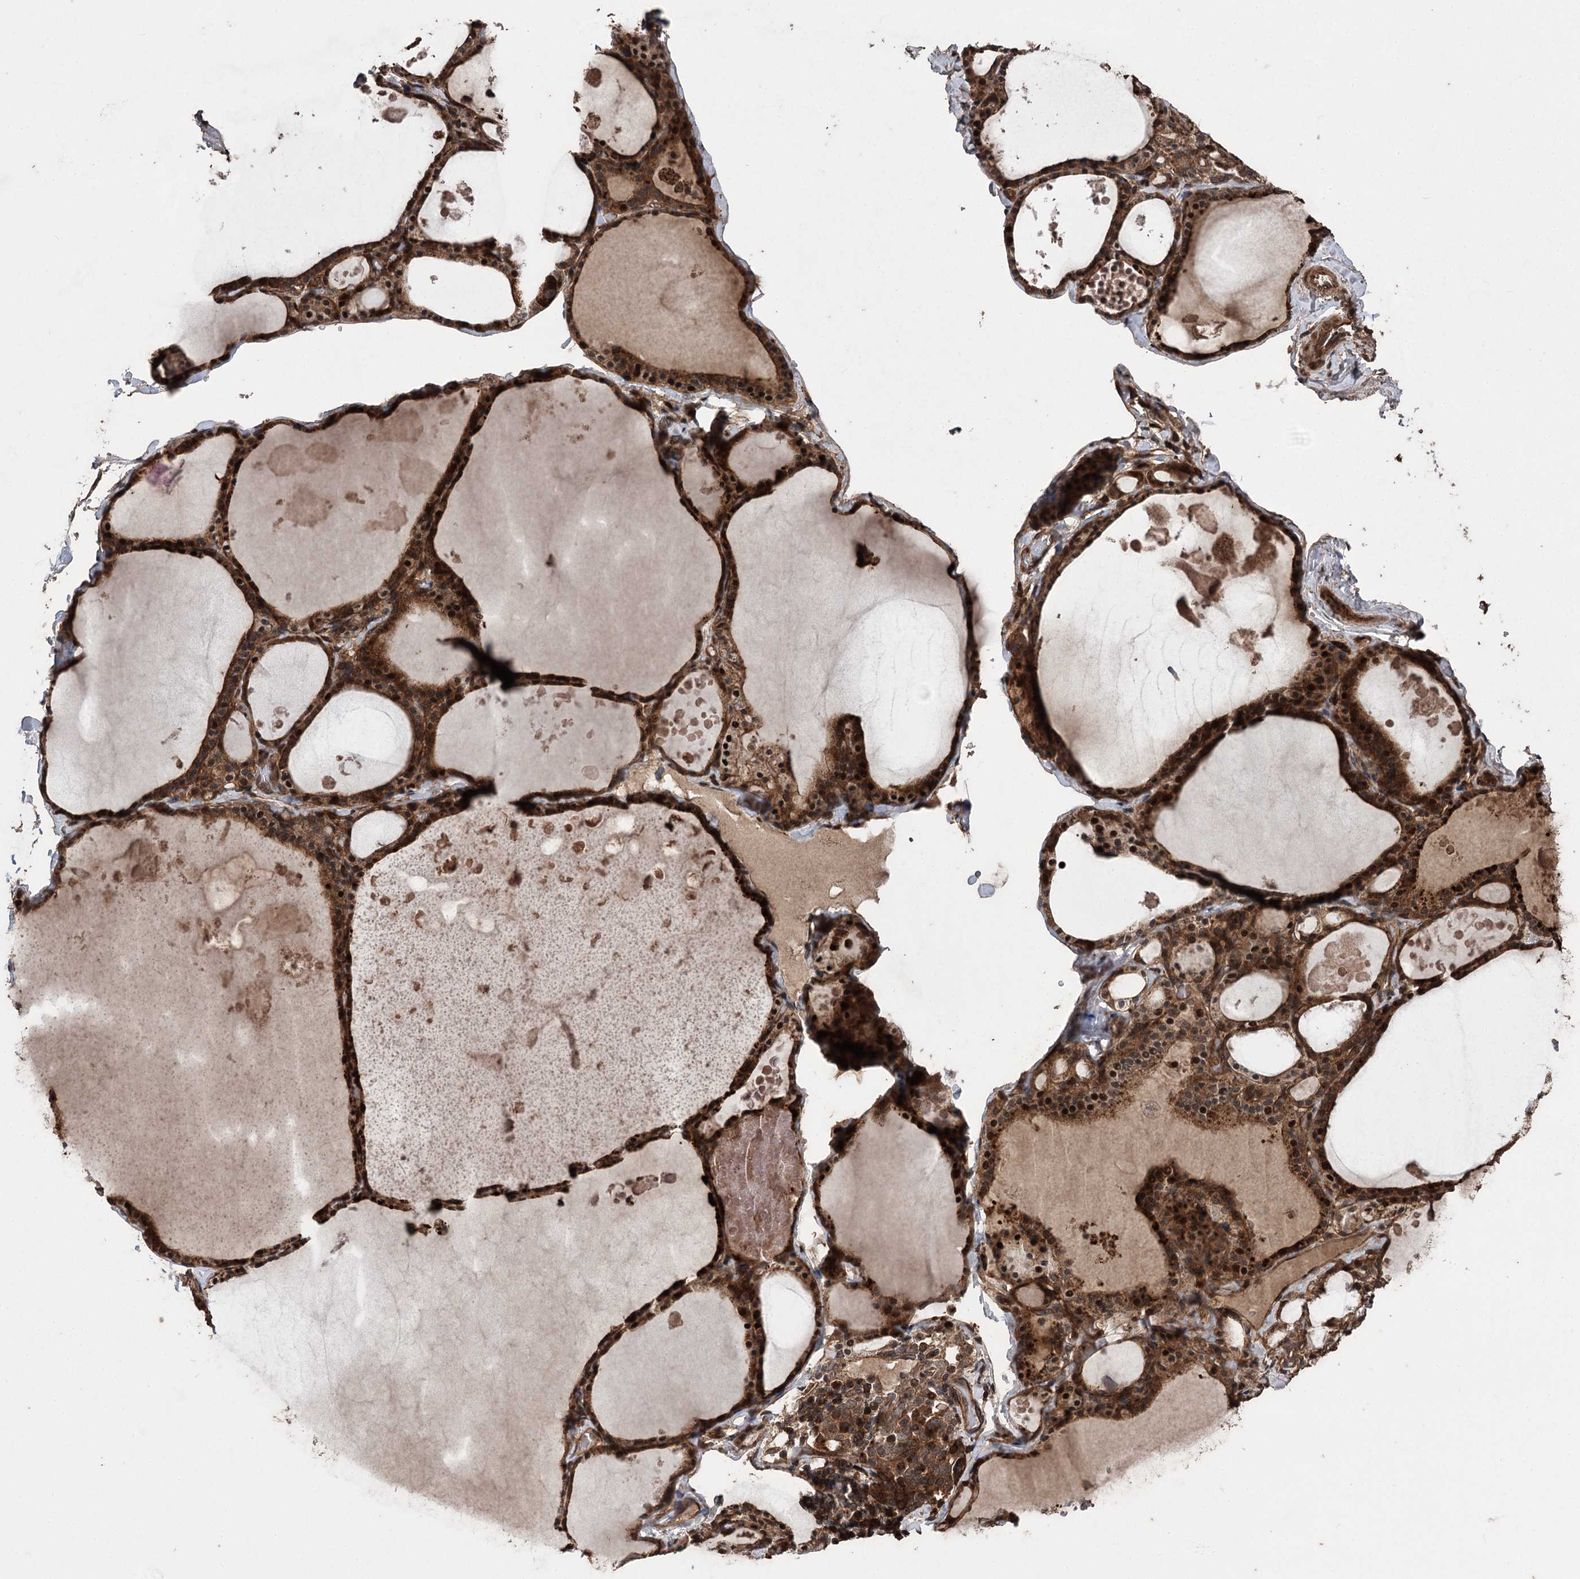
{"staining": {"intensity": "strong", "quantity": ">75%", "location": "cytoplasmic/membranous"}, "tissue": "thyroid gland", "cell_type": "Glandular cells", "image_type": "normal", "snomed": [{"axis": "morphology", "description": "Normal tissue, NOS"}, {"axis": "topography", "description": "Thyroid gland"}], "caption": "High-power microscopy captured an immunohistochemistry histopathology image of normal thyroid gland, revealing strong cytoplasmic/membranous expression in approximately >75% of glandular cells.", "gene": "RASSF3", "patient": {"sex": "male", "age": 56}}